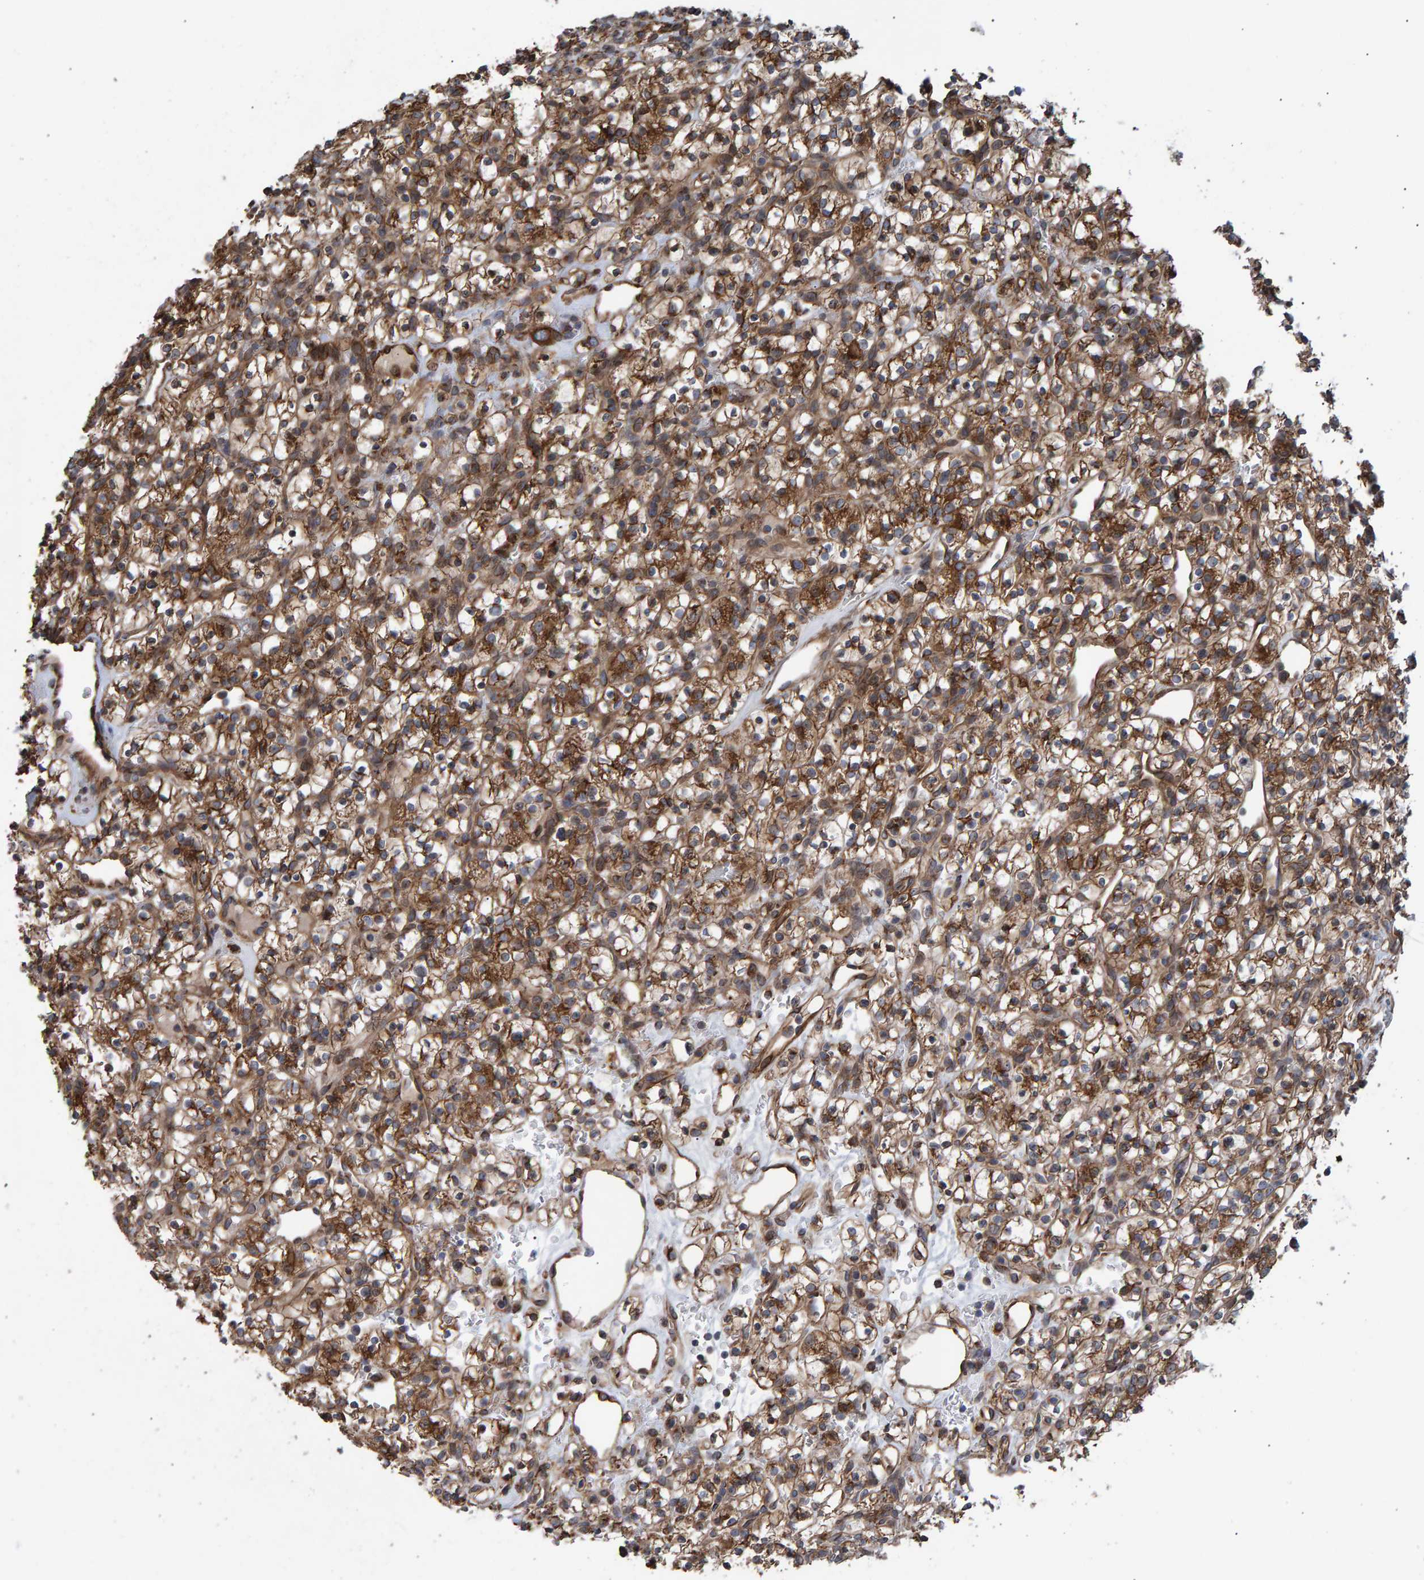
{"staining": {"intensity": "moderate", "quantity": ">75%", "location": "cytoplasmic/membranous"}, "tissue": "renal cancer", "cell_type": "Tumor cells", "image_type": "cancer", "snomed": [{"axis": "morphology", "description": "Adenocarcinoma, NOS"}, {"axis": "topography", "description": "Kidney"}], "caption": "Human renal adenocarcinoma stained for a protein (brown) displays moderate cytoplasmic/membranous positive expression in about >75% of tumor cells.", "gene": "FAM117A", "patient": {"sex": "female", "age": 57}}